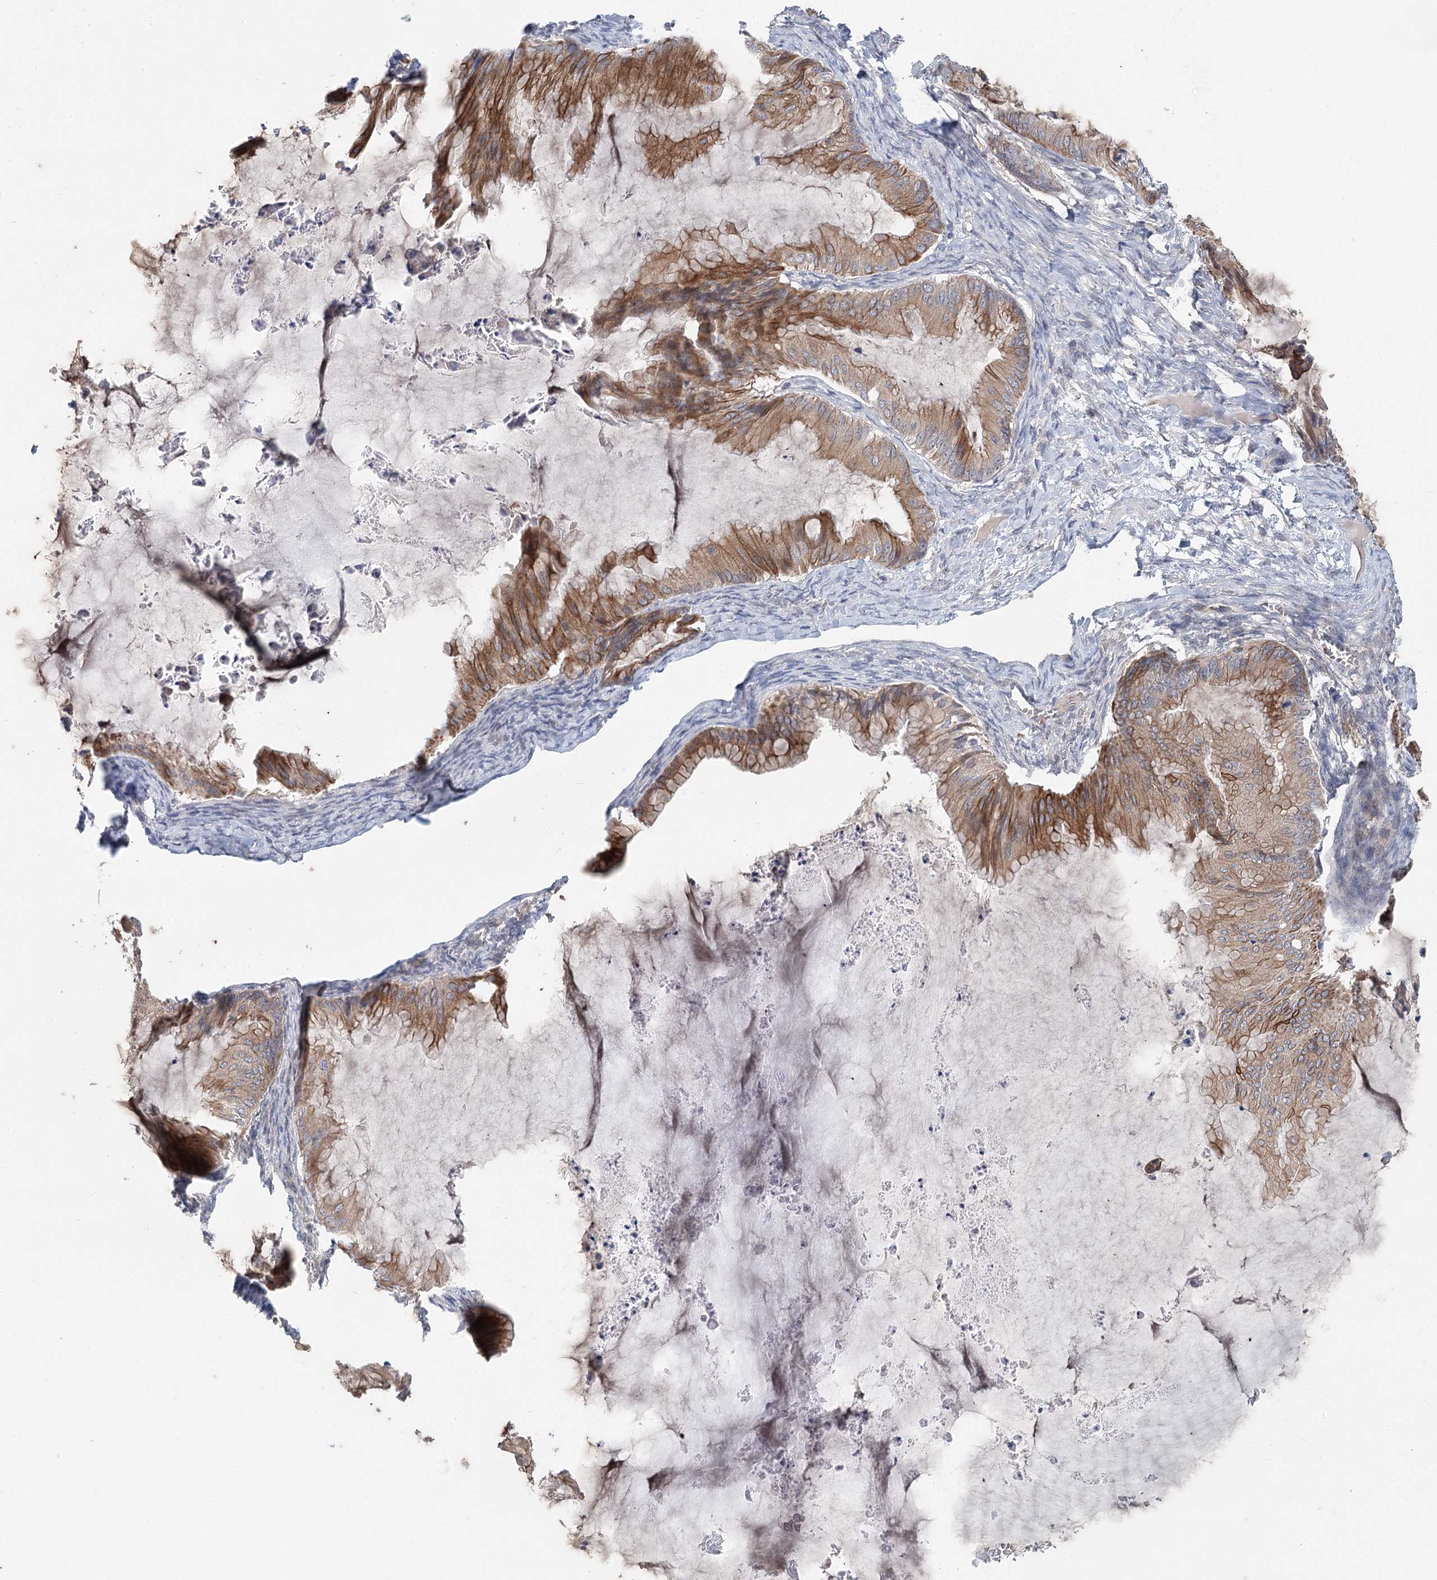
{"staining": {"intensity": "moderate", "quantity": ">75%", "location": "cytoplasmic/membranous"}, "tissue": "ovarian cancer", "cell_type": "Tumor cells", "image_type": "cancer", "snomed": [{"axis": "morphology", "description": "Cystadenocarcinoma, mucinous, NOS"}, {"axis": "topography", "description": "Ovary"}], "caption": "Immunohistochemical staining of ovarian cancer displays moderate cytoplasmic/membranous protein positivity in about >75% of tumor cells.", "gene": "FBXO7", "patient": {"sex": "female", "age": 71}}